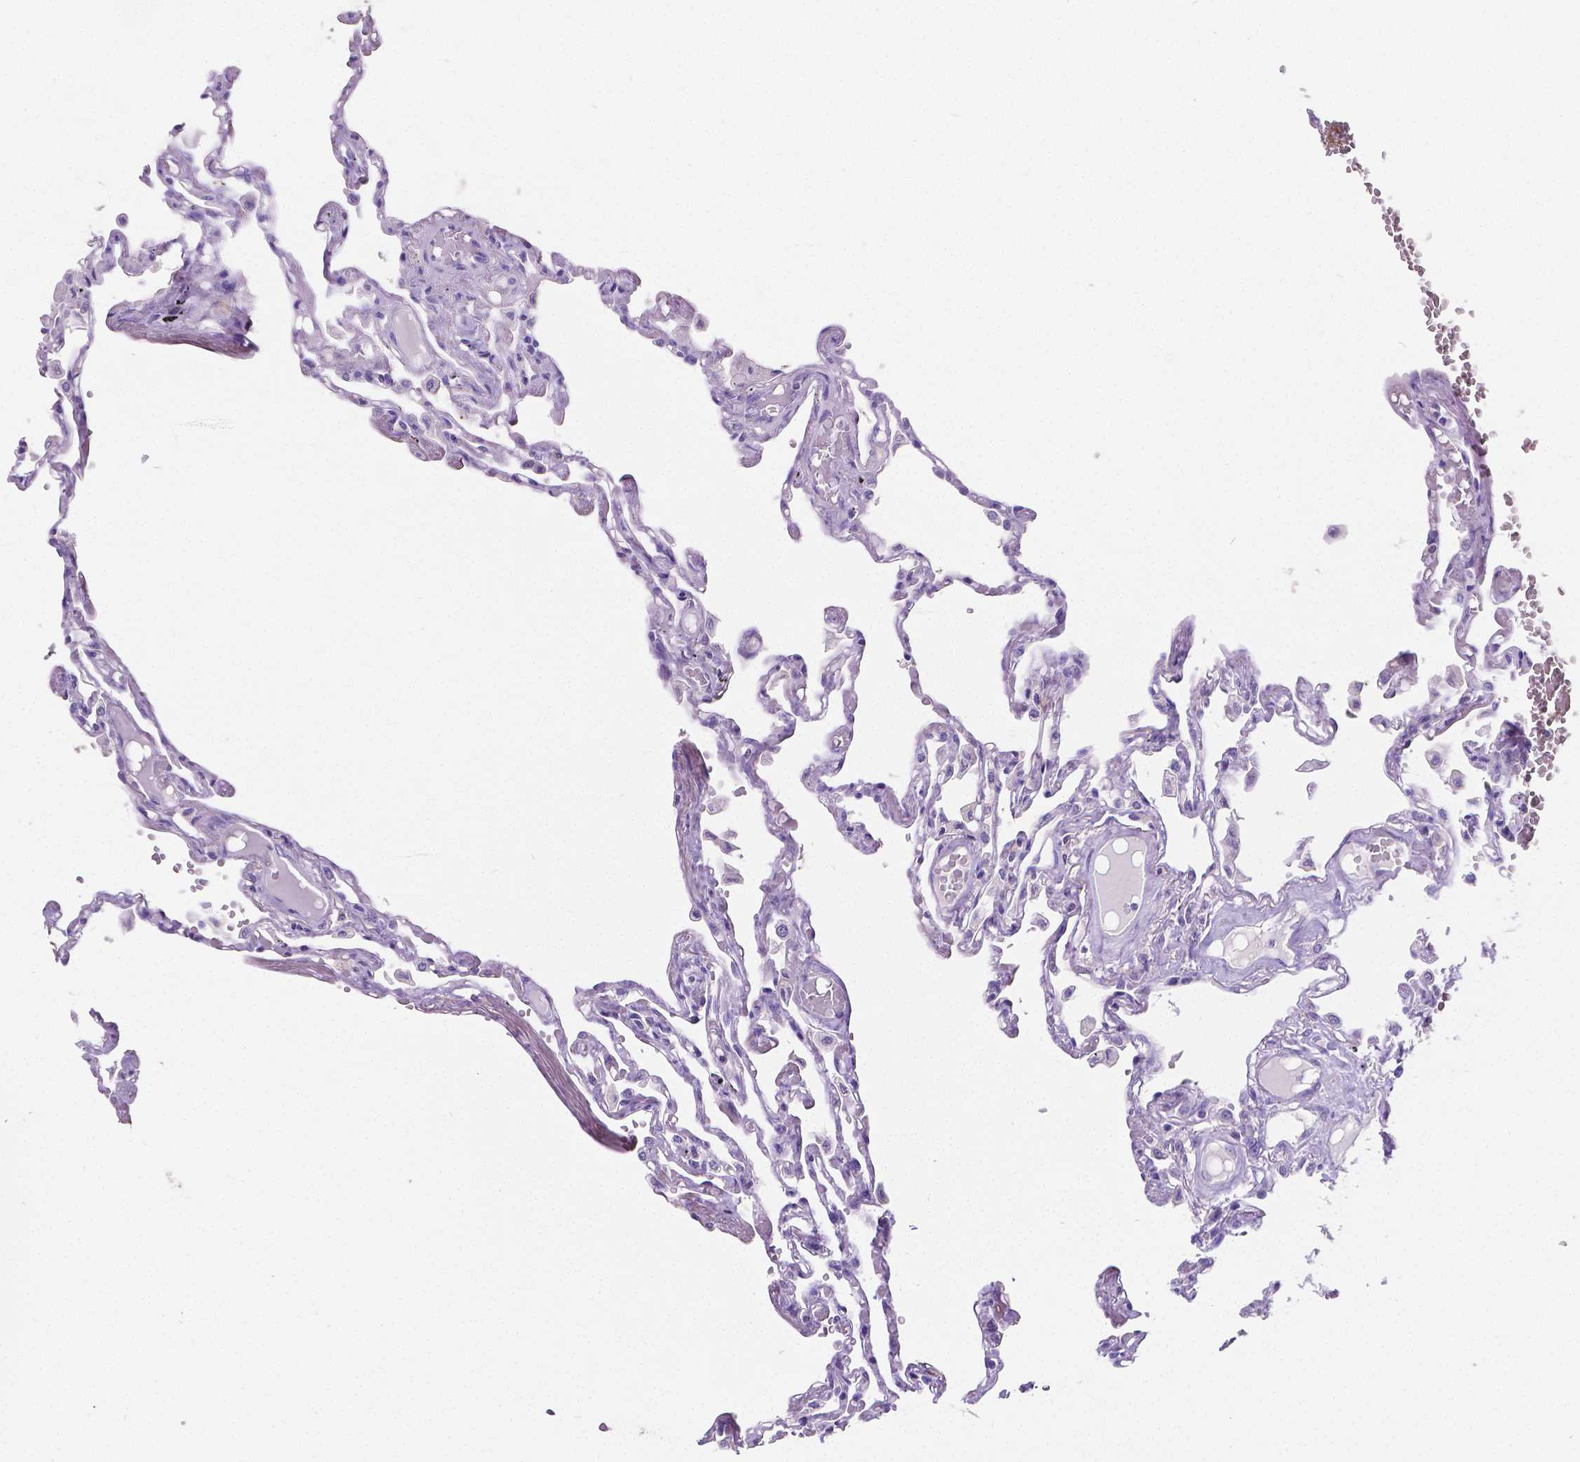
{"staining": {"intensity": "negative", "quantity": "none", "location": "none"}, "tissue": "lung", "cell_type": "Alveolar cells", "image_type": "normal", "snomed": [{"axis": "morphology", "description": "Normal tissue, NOS"}, {"axis": "morphology", "description": "Adenocarcinoma, NOS"}, {"axis": "topography", "description": "Cartilage tissue"}, {"axis": "topography", "description": "Lung"}], "caption": "High magnification brightfield microscopy of normal lung stained with DAB (brown) and counterstained with hematoxylin (blue): alveolar cells show no significant positivity.", "gene": "SATB2", "patient": {"sex": "female", "age": 67}}